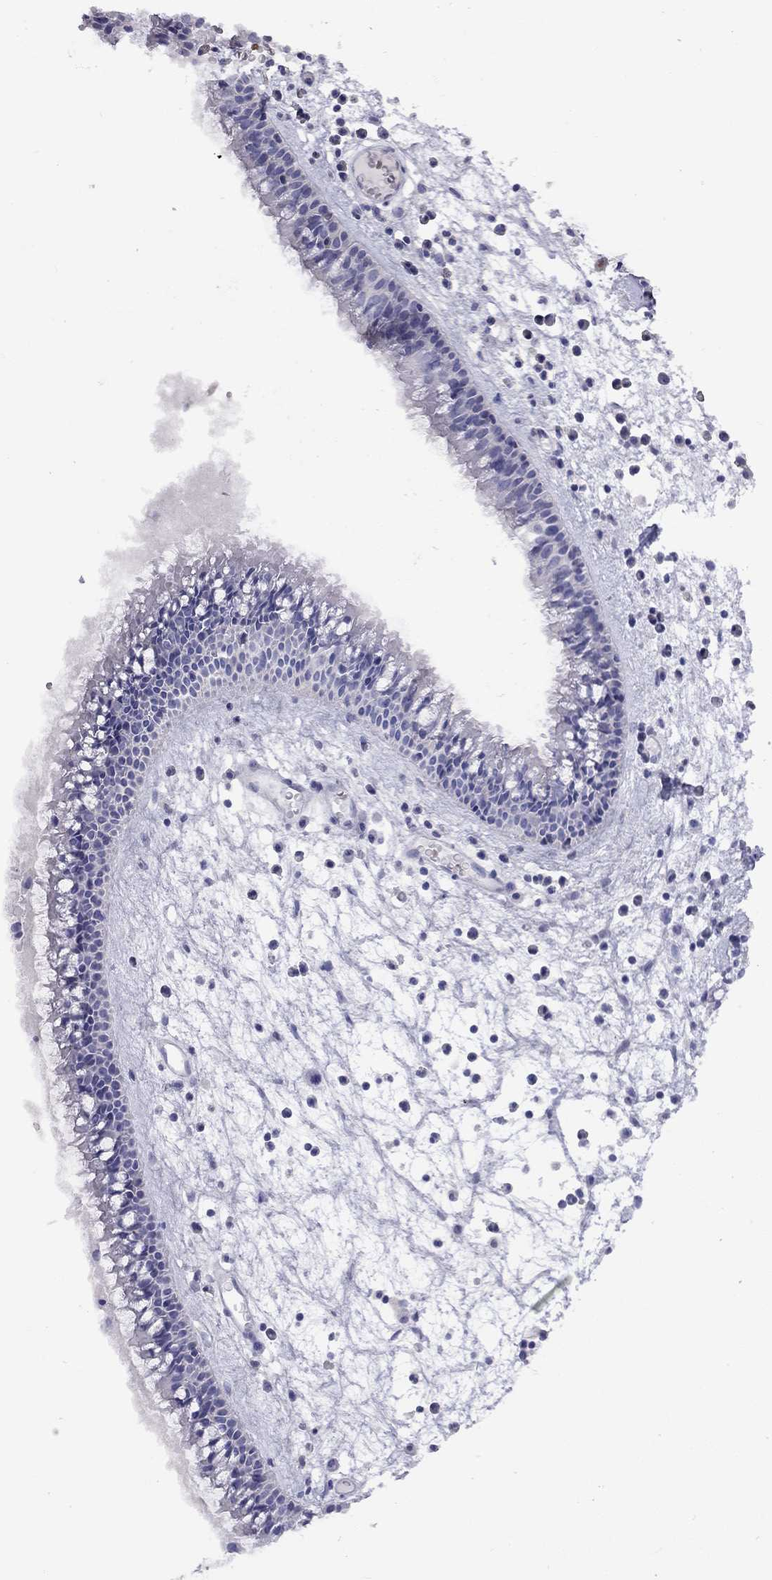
{"staining": {"intensity": "negative", "quantity": "none", "location": "none"}, "tissue": "nasopharynx", "cell_type": "Respiratory epithelial cells", "image_type": "normal", "snomed": [{"axis": "morphology", "description": "Normal tissue, NOS"}, {"axis": "topography", "description": "Nasopharynx"}], "caption": "The micrograph displays no staining of respiratory epithelial cells in unremarkable nasopharynx. (Brightfield microscopy of DAB immunohistochemistry (IHC) at high magnification).", "gene": "GNAT3", "patient": {"sex": "female", "age": 47}}